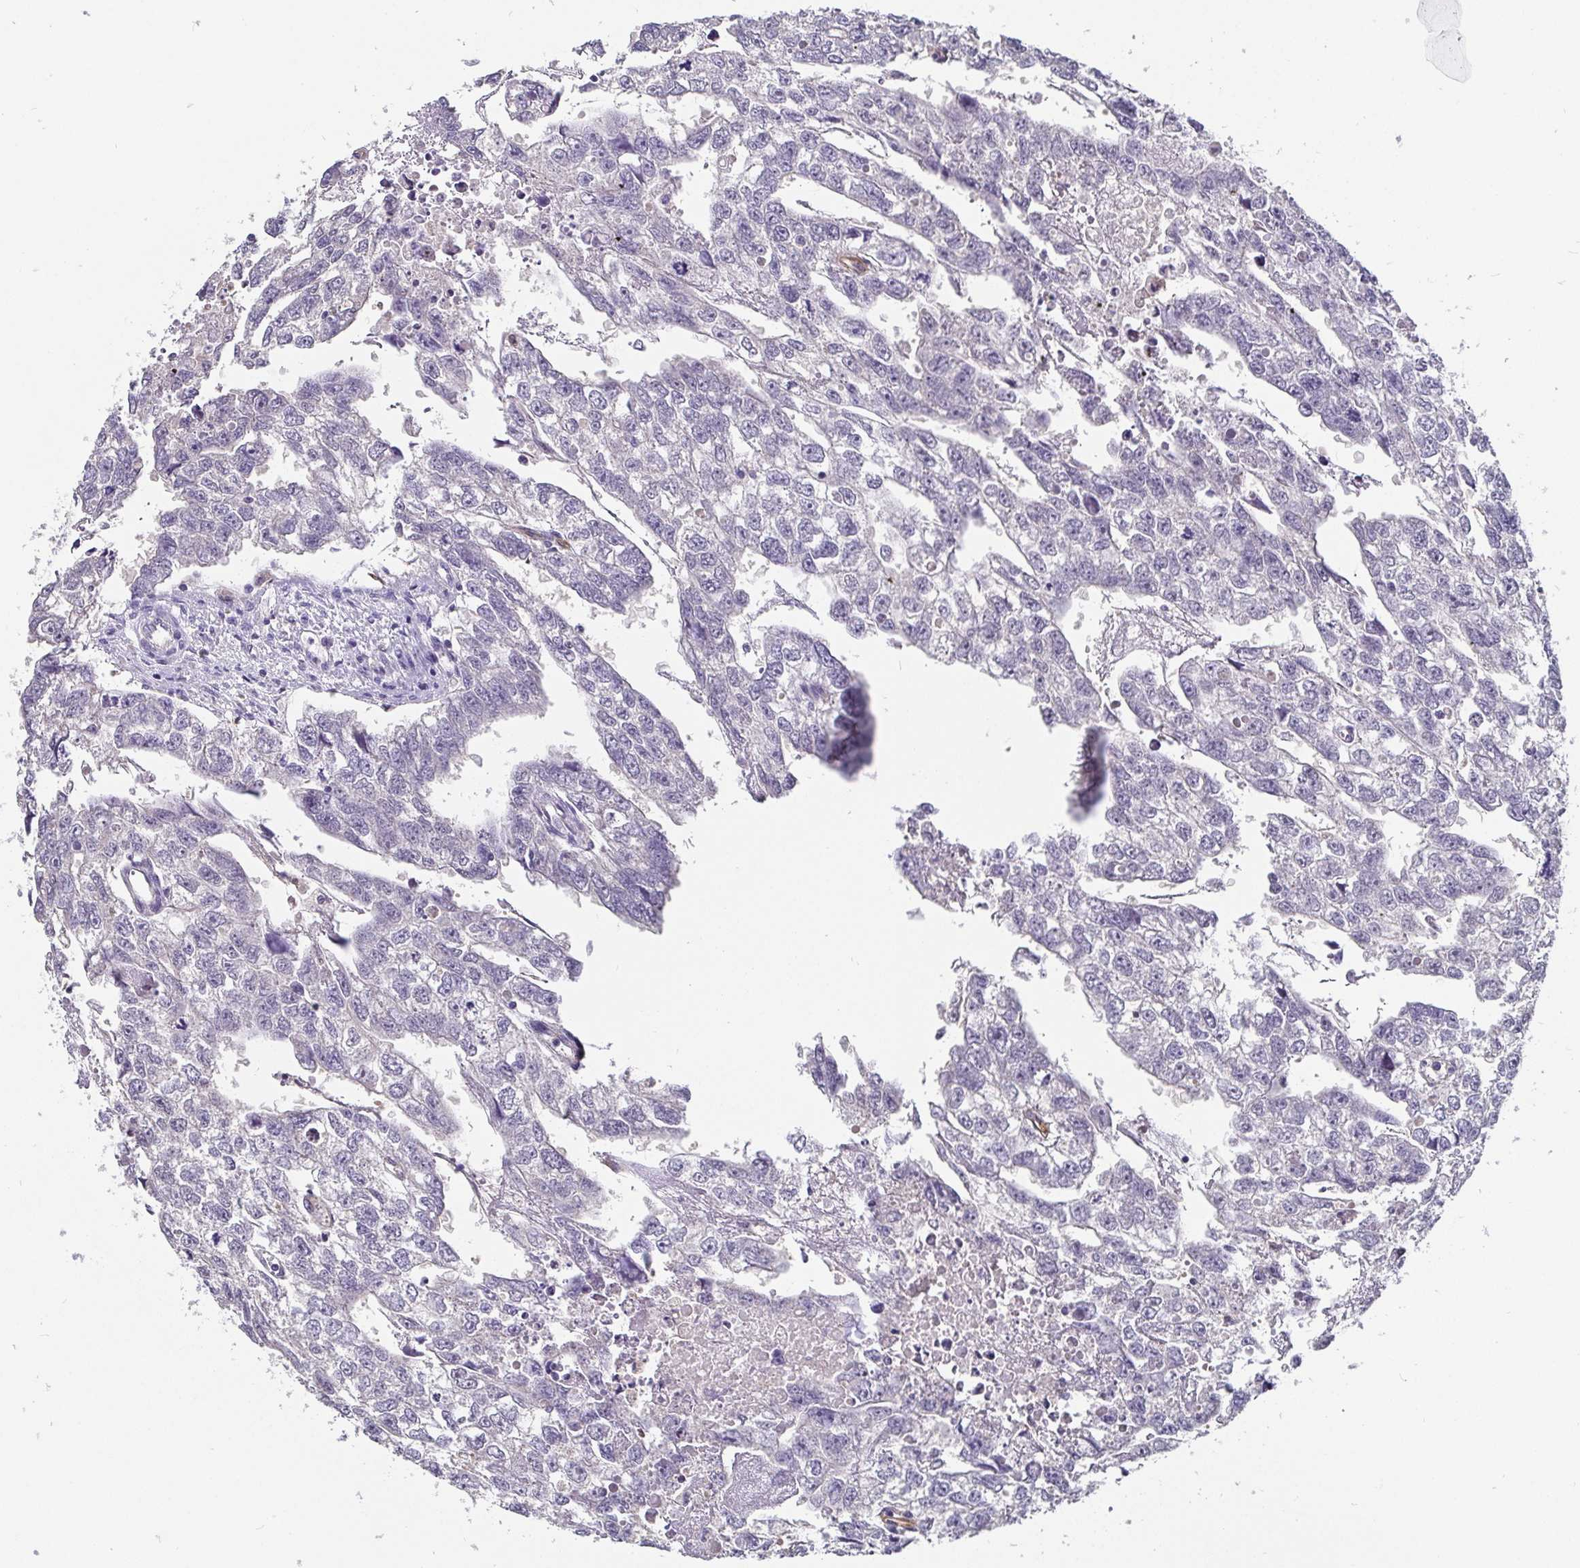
{"staining": {"intensity": "negative", "quantity": "none", "location": "none"}, "tissue": "testis cancer", "cell_type": "Tumor cells", "image_type": "cancer", "snomed": [{"axis": "morphology", "description": "Carcinoma, Embryonal, NOS"}, {"axis": "morphology", "description": "Teratoma, malignant, NOS"}, {"axis": "topography", "description": "Testis"}], "caption": "Human teratoma (malignant) (testis) stained for a protein using immunohistochemistry reveals no staining in tumor cells.", "gene": "ADAMTS6", "patient": {"sex": "male", "age": 44}}